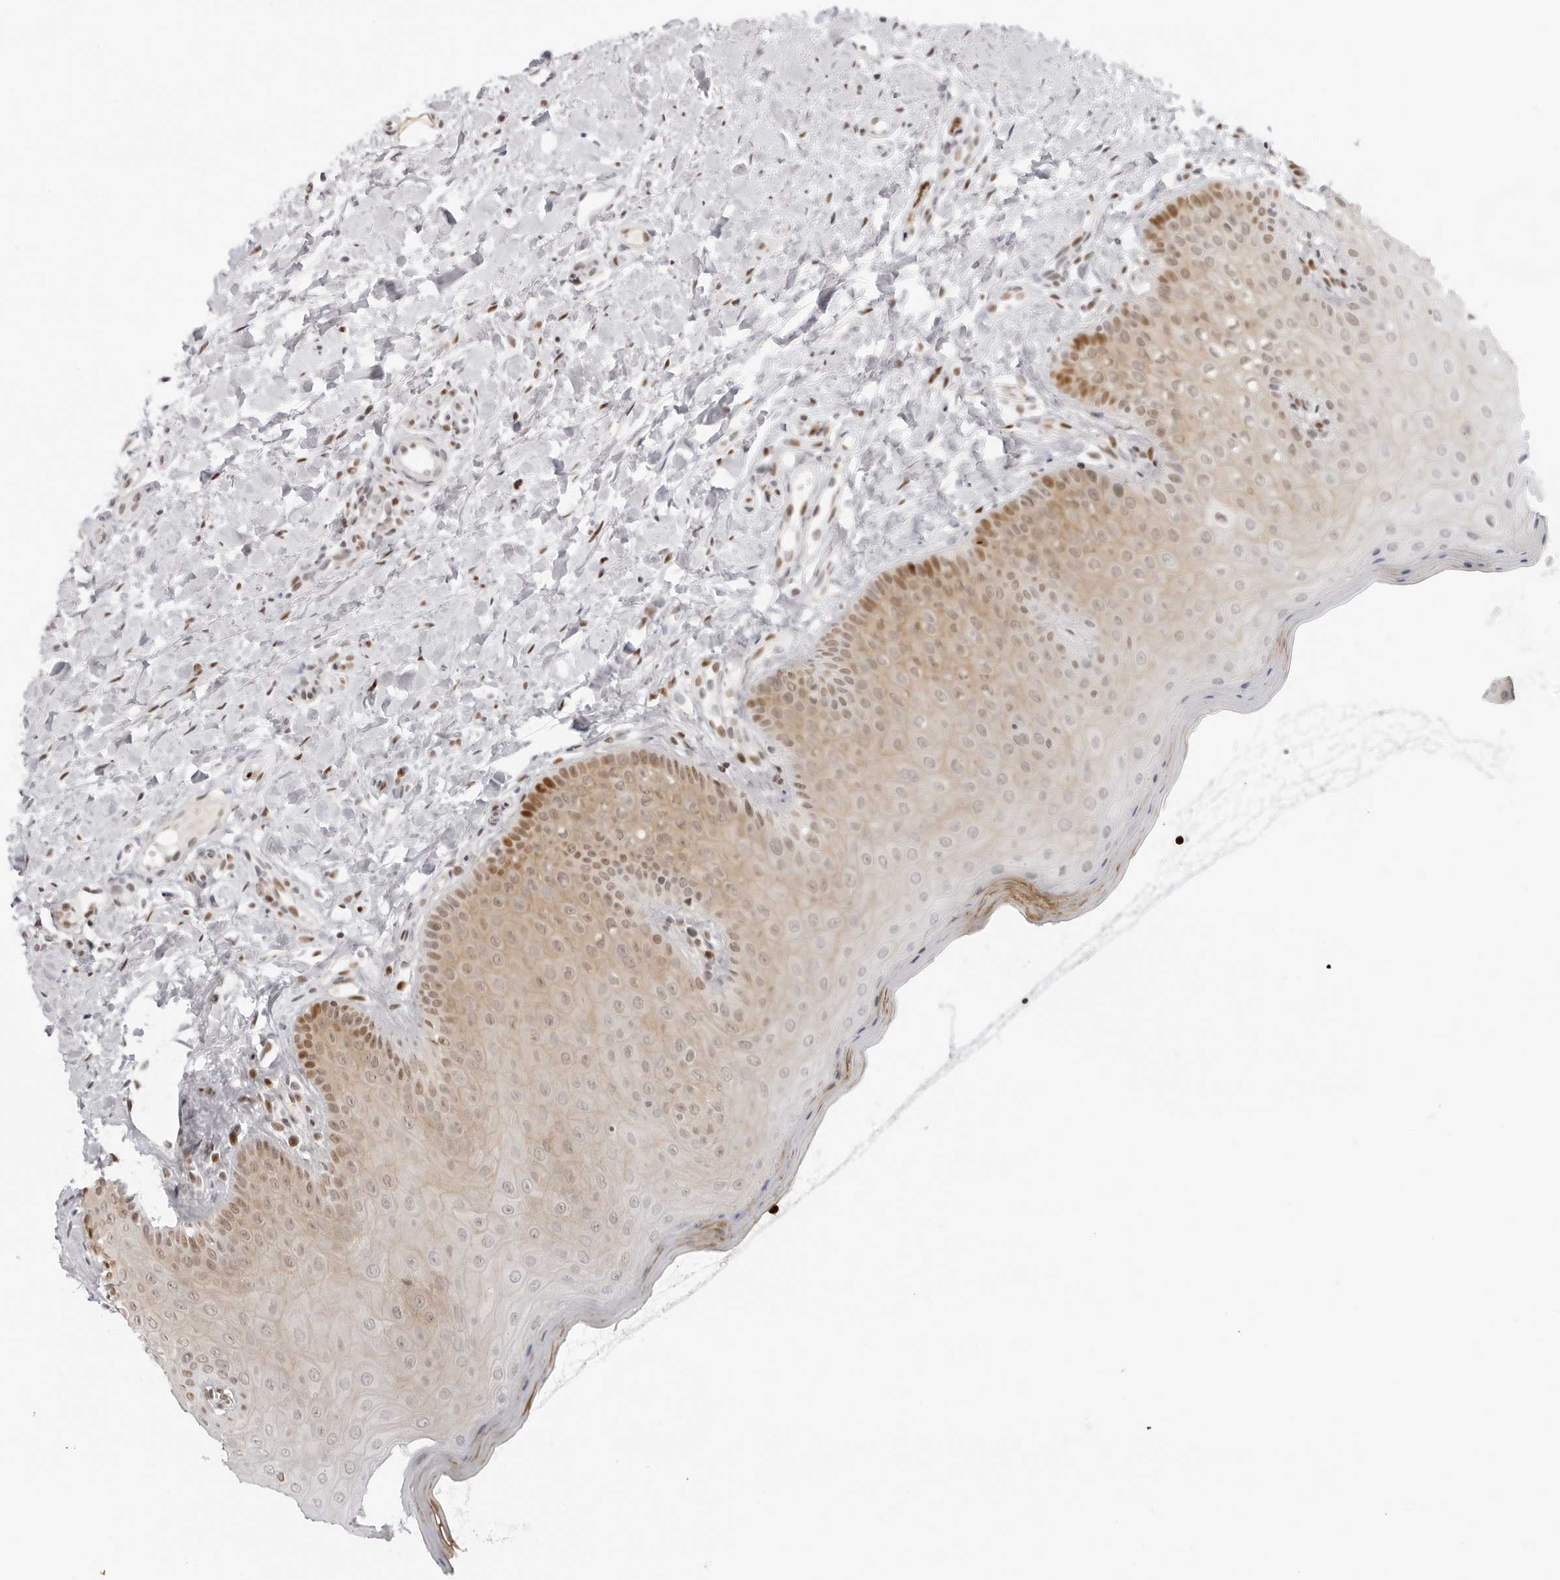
{"staining": {"intensity": "moderate", "quantity": "<25%", "location": "cytoplasmic/membranous,nuclear"}, "tissue": "oral mucosa", "cell_type": "Squamous epithelial cells", "image_type": "normal", "snomed": [{"axis": "morphology", "description": "Normal tissue, NOS"}, {"axis": "topography", "description": "Oral tissue"}], "caption": "Normal oral mucosa was stained to show a protein in brown. There is low levels of moderate cytoplasmic/membranous,nuclear staining in about <25% of squamous epithelial cells. (IHC, brightfield microscopy, high magnification).", "gene": "RNF146", "patient": {"sex": "female", "age": 31}}